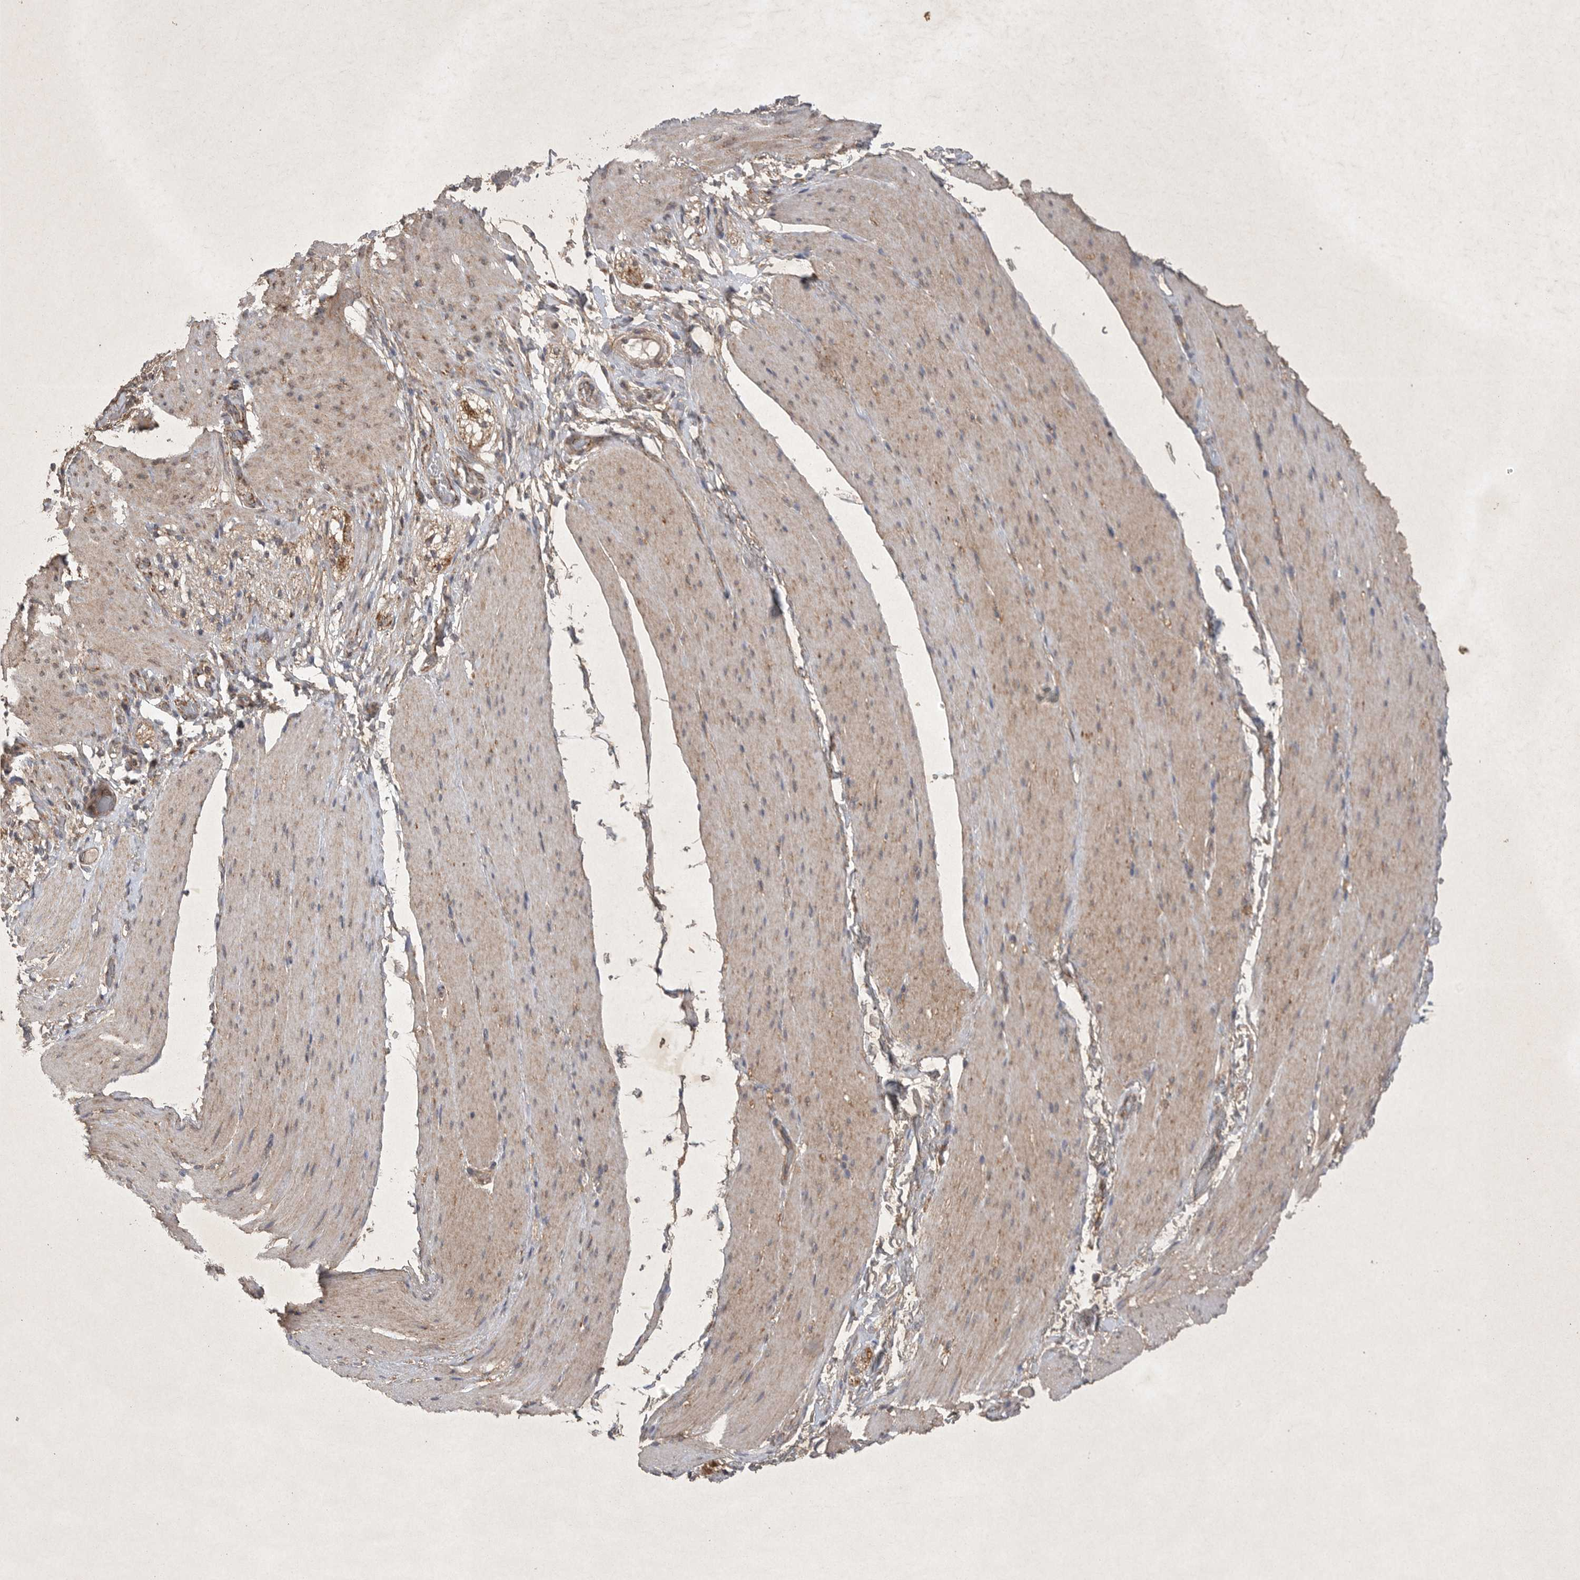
{"staining": {"intensity": "weak", "quantity": ">75%", "location": "cytoplasmic/membranous"}, "tissue": "smooth muscle", "cell_type": "Smooth muscle cells", "image_type": "normal", "snomed": [{"axis": "morphology", "description": "Normal tissue, NOS"}, {"axis": "topography", "description": "Smooth muscle"}, {"axis": "topography", "description": "Small intestine"}], "caption": "Protein expression by immunohistochemistry (IHC) exhibits weak cytoplasmic/membranous staining in approximately >75% of smooth muscle cells in unremarkable smooth muscle.", "gene": "DDR1", "patient": {"sex": "female", "age": 84}}